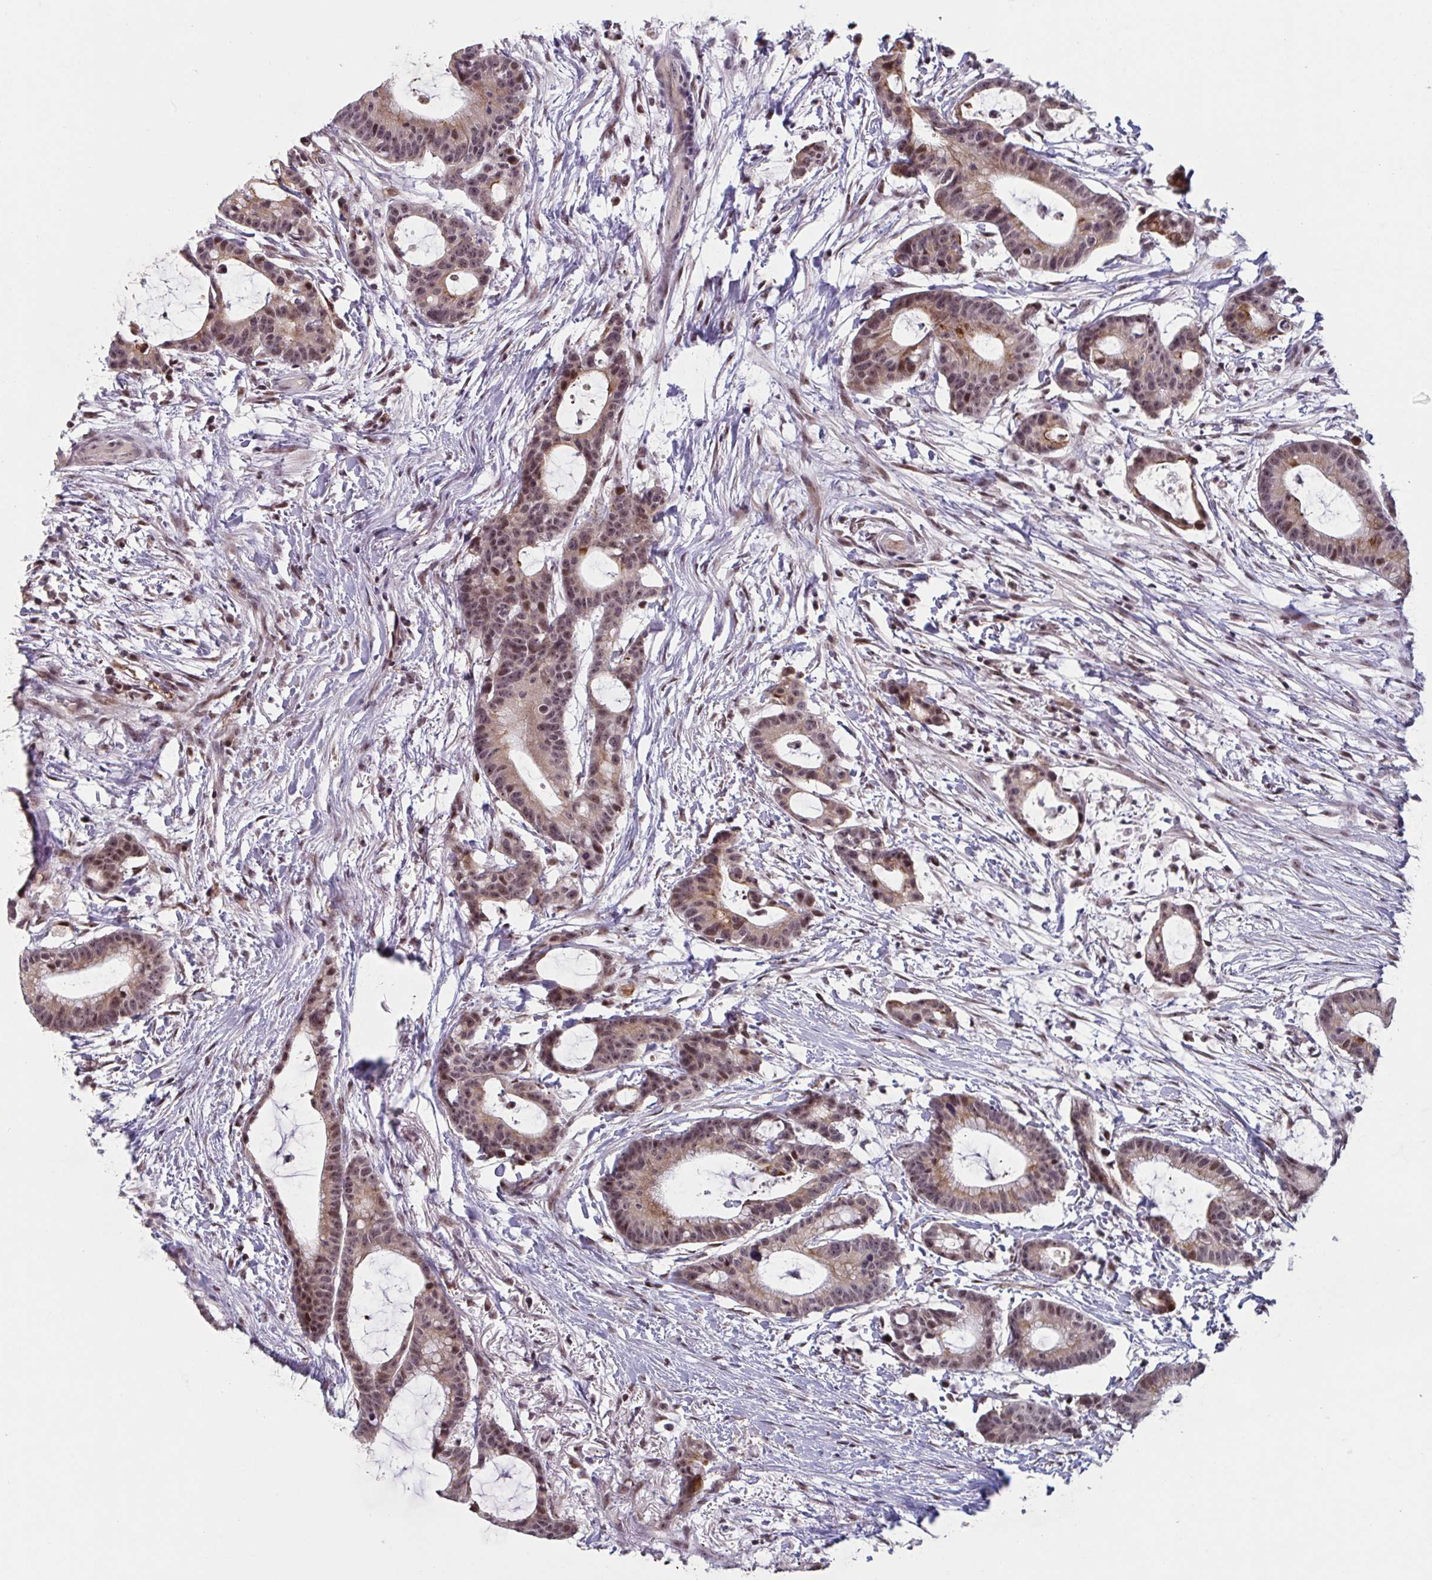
{"staining": {"intensity": "moderate", "quantity": ">75%", "location": "cytoplasmic/membranous,nuclear"}, "tissue": "colorectal cancer", "cell_type": "Tumor cells", "image_type": "cancer", "snomed": [{"axis": "morphology", "description": "Adenocarcinoma, NOS"}, {"axis": "topography", "description": "Colon"}], "caption": "The photomicrograph shows staining of colorectal cancer (adenocarcinoma), revealing moderate cytoplasmic/membranous and nuclear protein positivity (brown color) within tumor cells.", "gene": "NLRP13", "patient": {"sex": "female", "age": 78}}